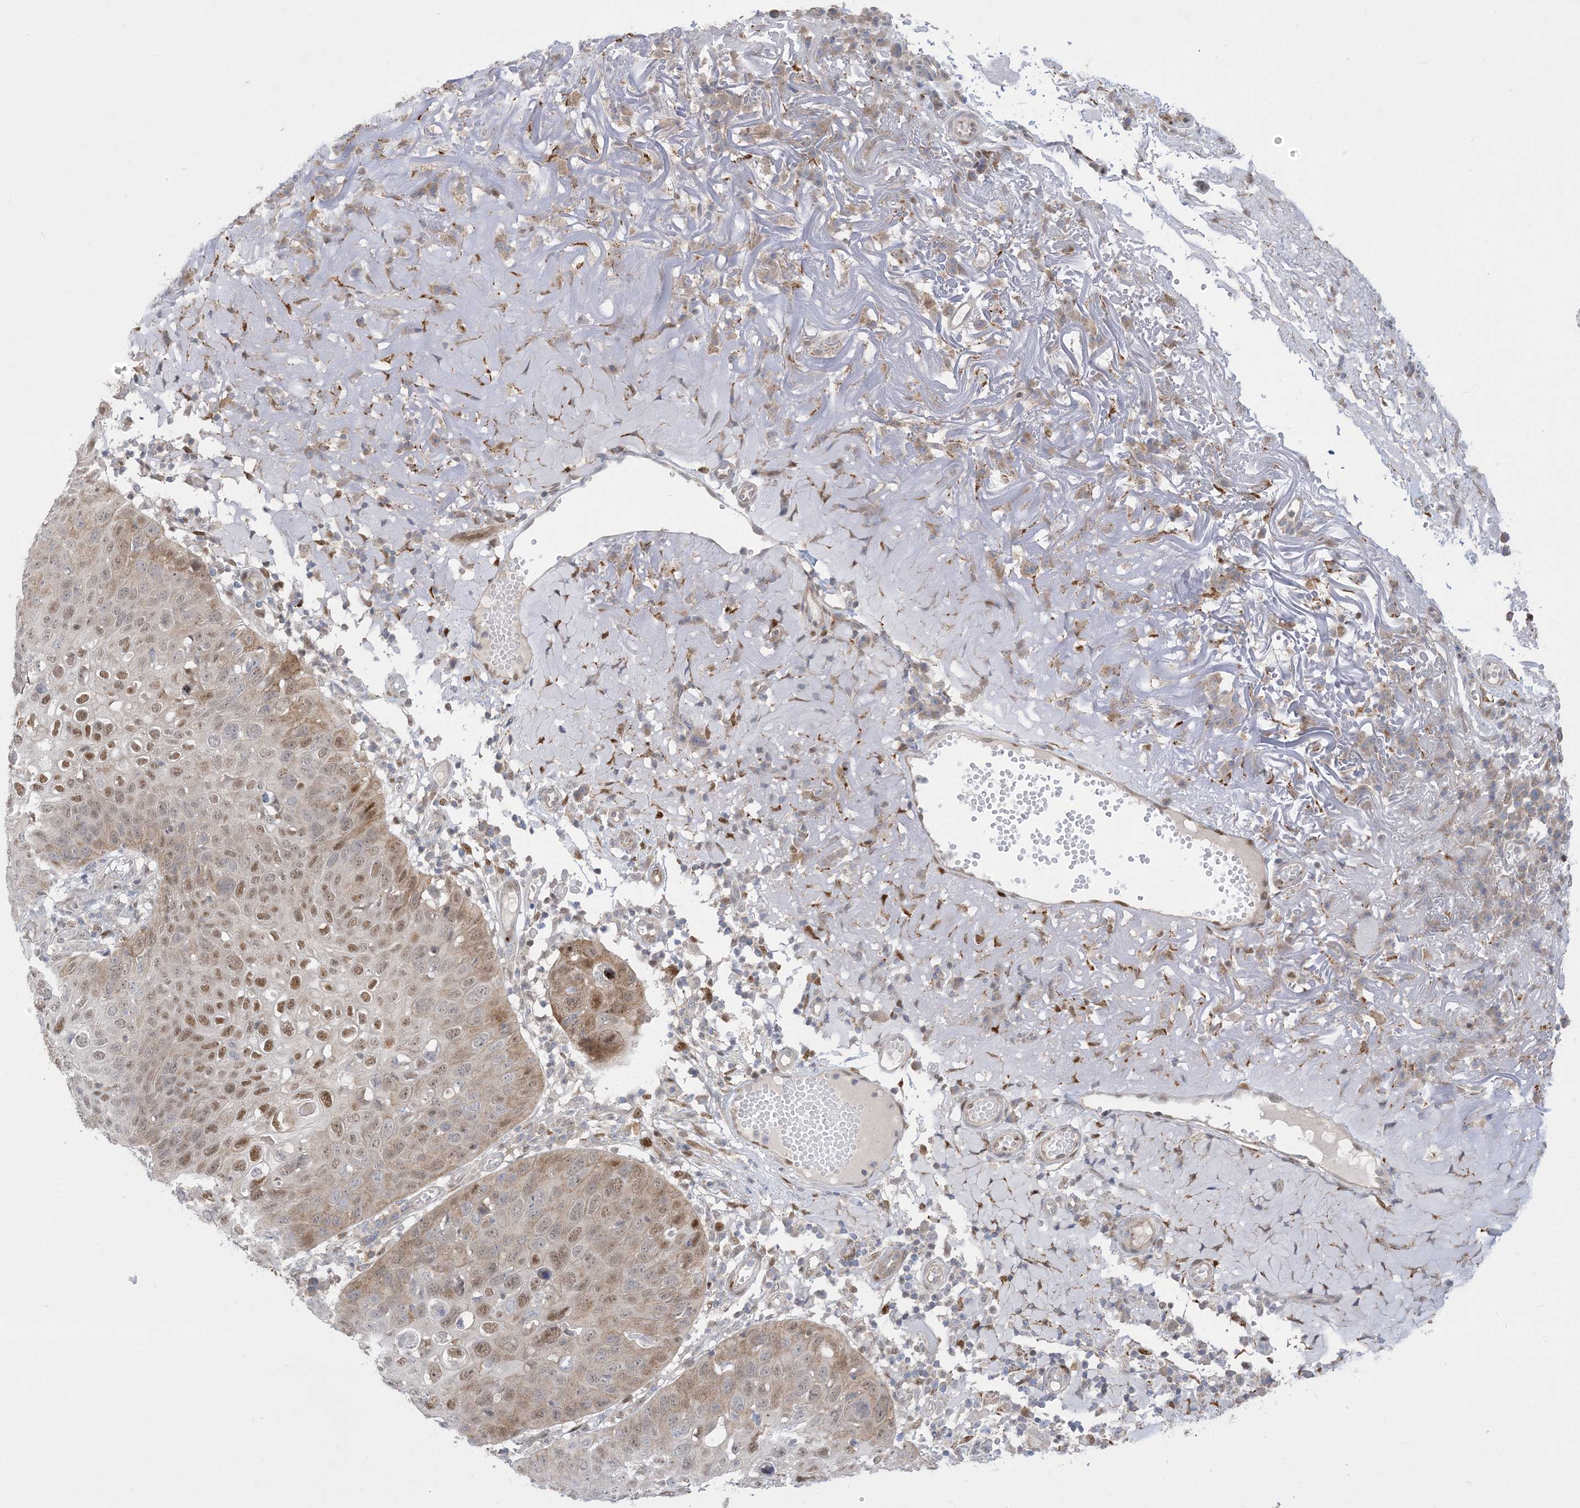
{"staining": {"intensity": "moderate", "quantity": "25%-75%", "location": "nuclear"}, "tissue": "skin cancer", "cell_type": "Tumor cells", "image_type": "cancer", "snomed": [{"axis": "morphology", "description": "Squamous cell carcinoma, NOS"}, {"axis": "topography", "description": "Skin"}], "caption": "Protein expression analysis of human squamous cell carcinoma (skin) reveals moderate nuclear expression in approximately 25%-75% of tumor cells.", "gene": "BHLHE40", "patient": {"sex": "female", "age": 90}}